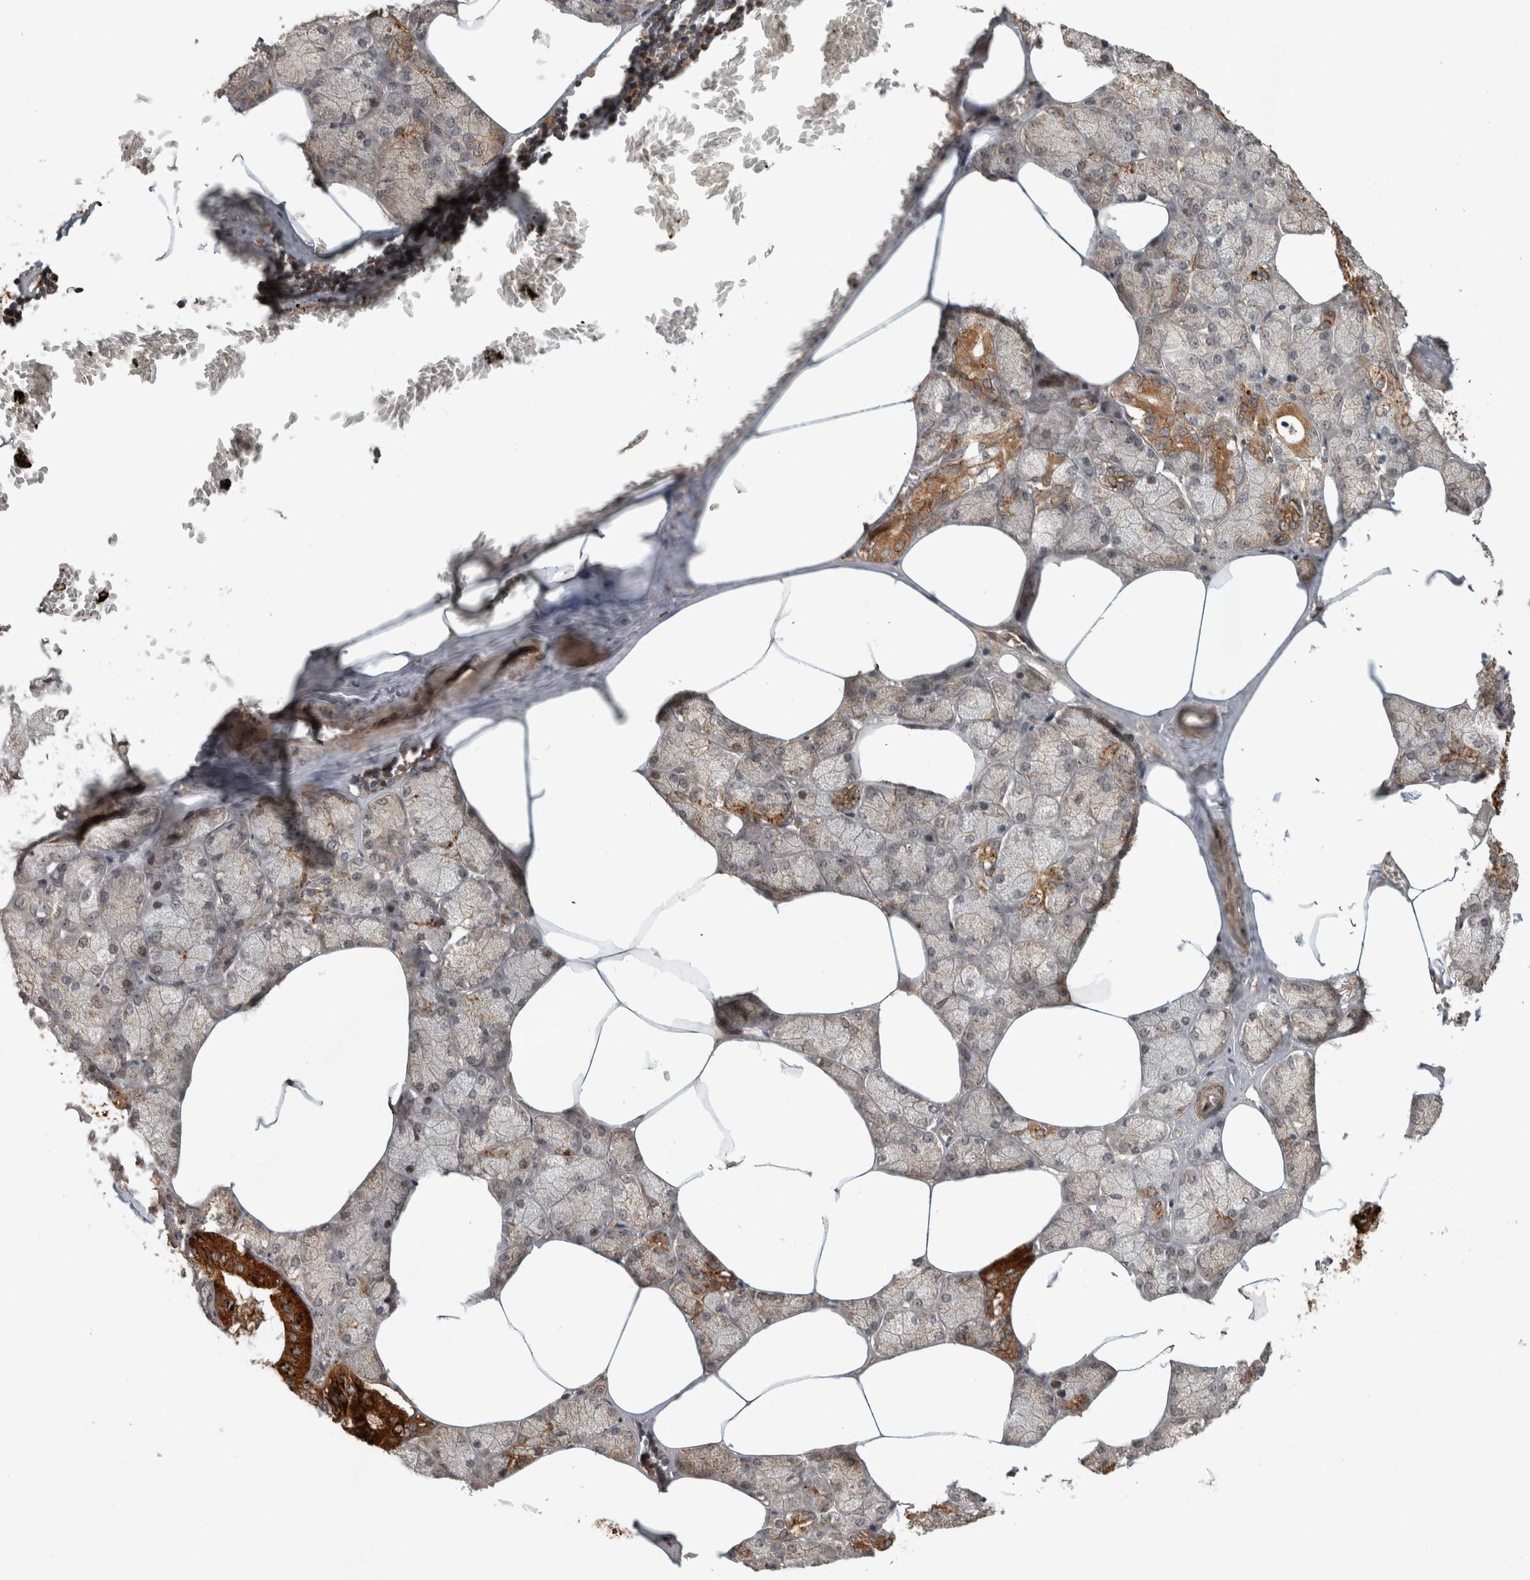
{"staining": {"intensity": "strong", "quantity": "25%-75%", "location": "cytoplasmic/membranous"}, "tissue": "salivary gland", "cell_type": "Glandular cells", "image_type": "normal", "snomed": [{"axis": "morphology", "description": "Normal tissue, NOS"}, {"axis": "topography", "description": "Salivary gland"}], "caption": "Salivary gland stained with a brown dye demonstrates strong cytoplasmic/membranous positive expression in about 25%-75% of glandular cells.", "gene": "PITPNC1", "patient": {"sex": "male", "age": 62}}